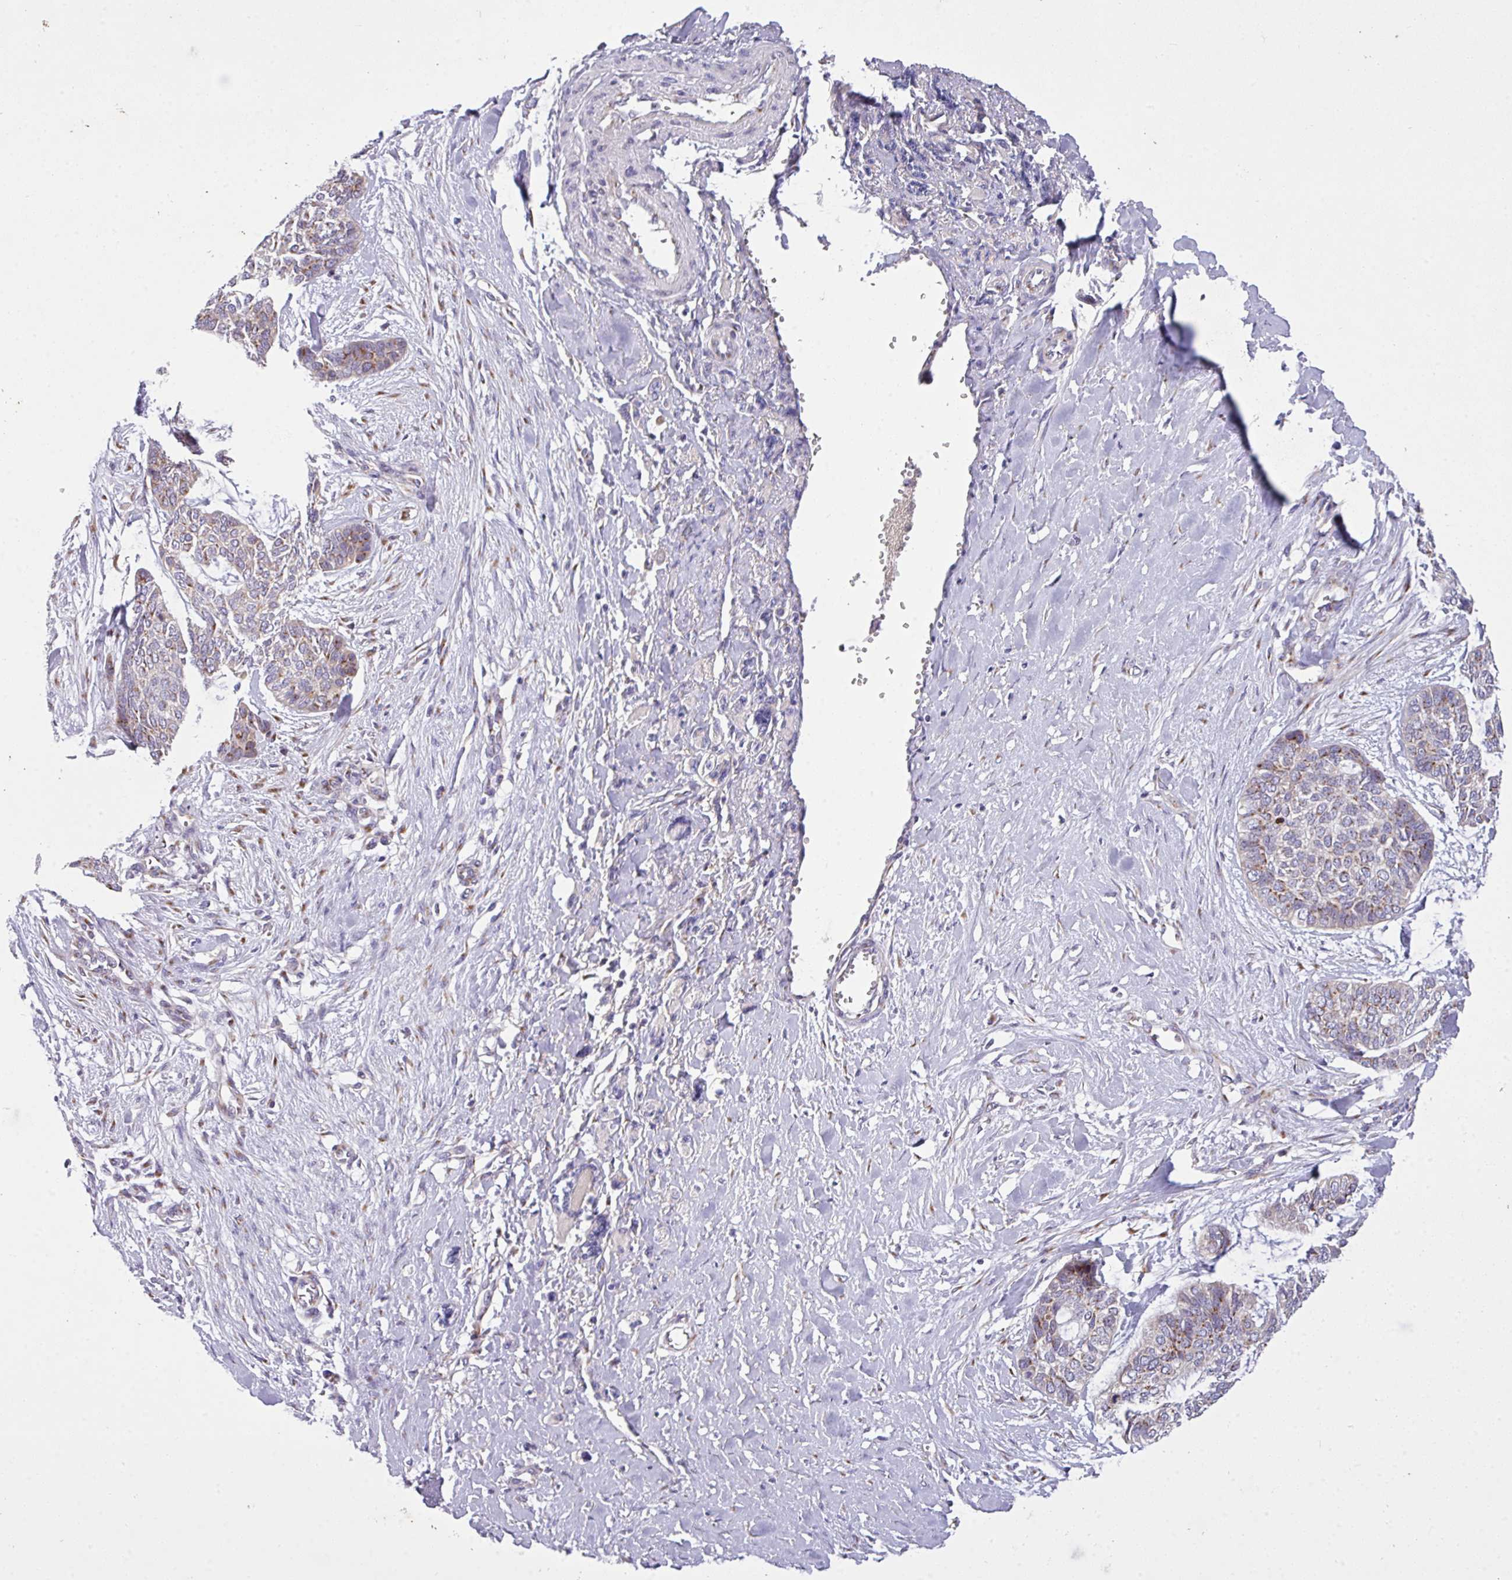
{"staining": {"intensity": "moderate", "quantity": "25%-75%", "location": "cytoplasmic/membranous"}, "tissue": "skin cancer", "cell_type": "Tumor cells", "image_type": "cancer", "snomed": [{"axis": "morphology", "description": "Basal cell carcinoma"}, {"axis": "topography", "description": "Skin"}], "caption": "Immunohistochemical staining of human skin cancer (basal cell carcinoma) reveals moderate cytoplasmic/membranous protein positivity in about 25%-75% of tumor cells.", "gene": "VTI1A", "patient": {"sex": "female", "age": 64}}